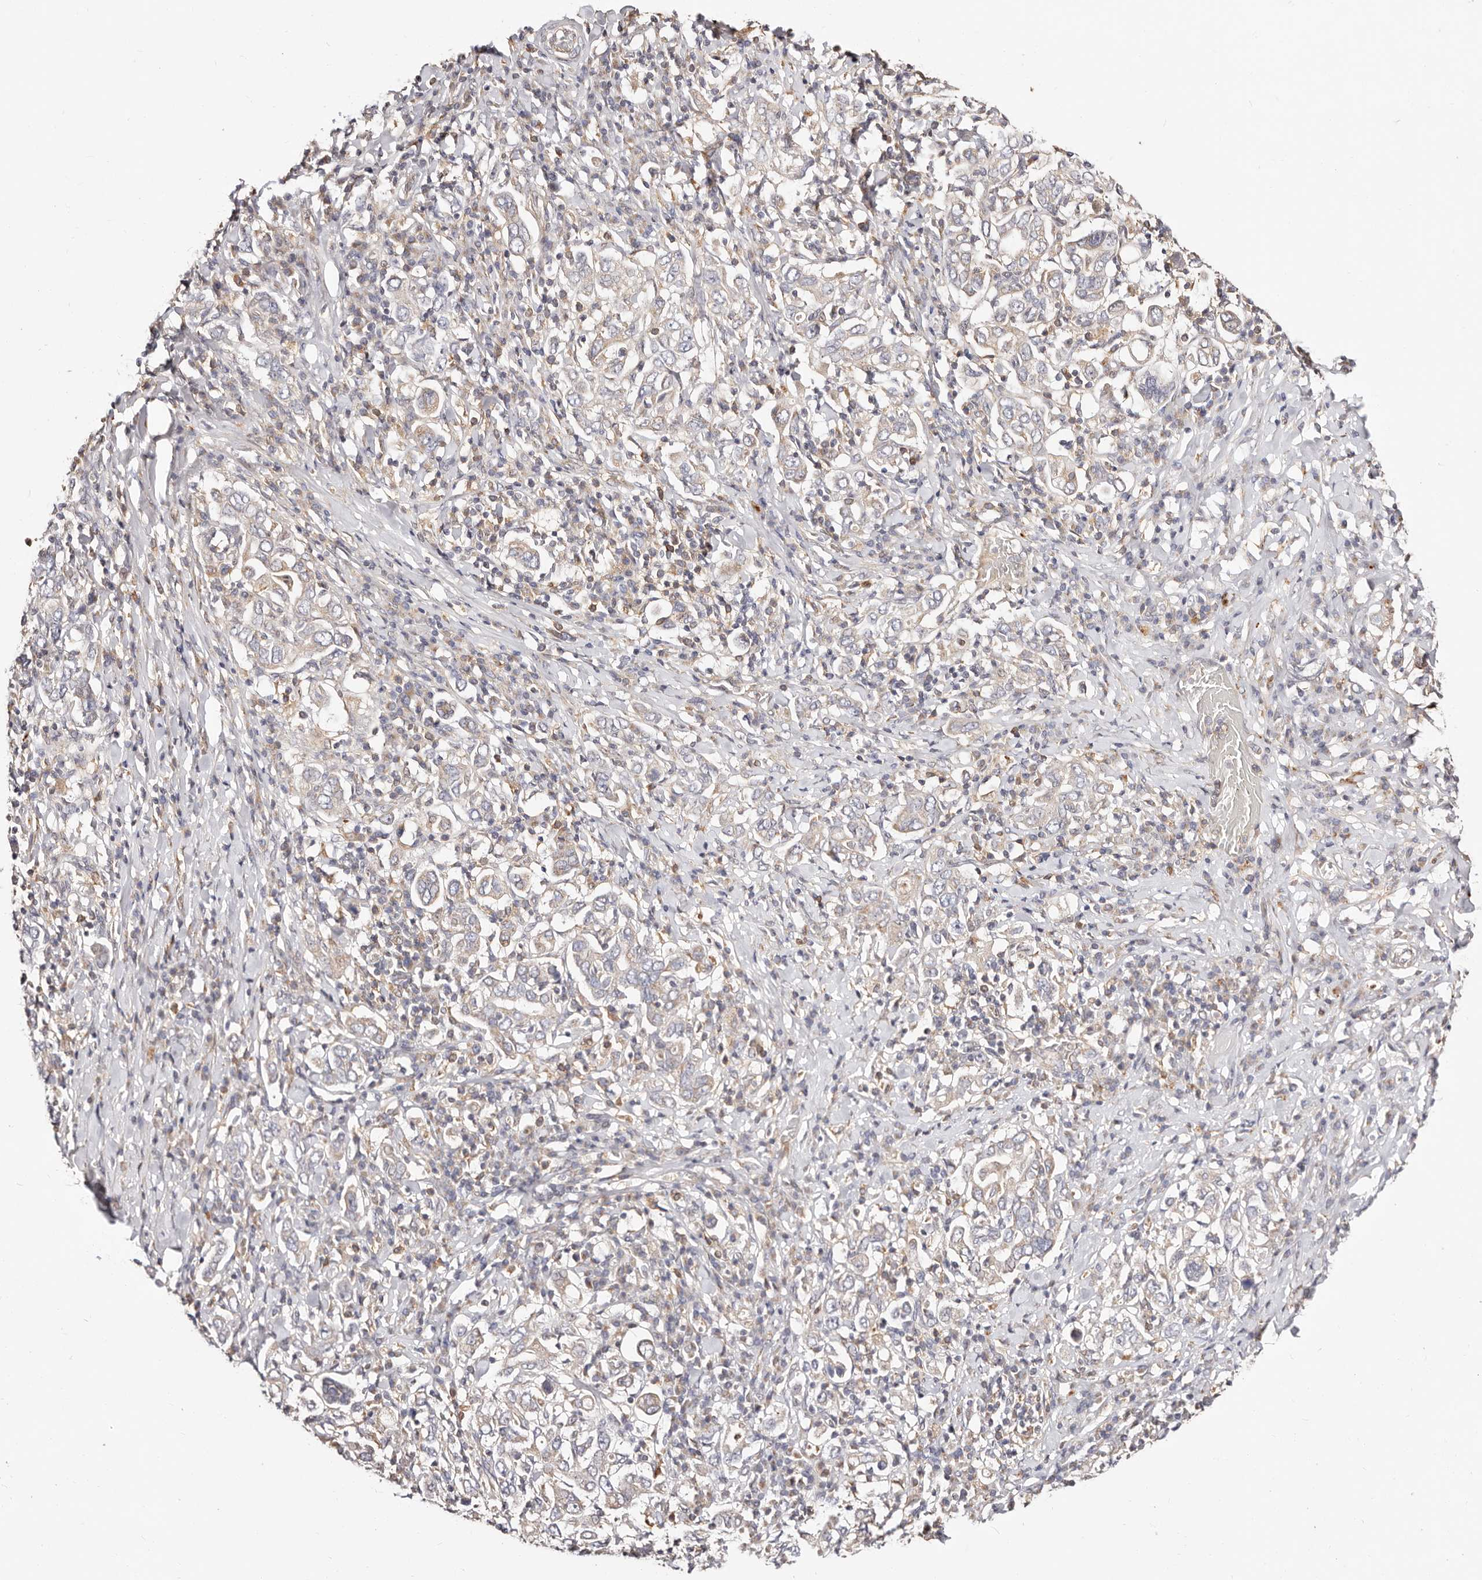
{"staining": {"intensity": "weak", "quantity": "25%-75%", "location": "cytoplasmic/membranous"}, "tissue": "stomach cancer", "cell_type": "Tumor cells", "image_type": "cancer", "snomed": [{"axis": "morphology", "description": "Adenocarcinoma, NOS"}, {"axis": "topography", "description": "Stomach, upper"}], "caption": "Weak cytoplasmic/membranous positivity is seen in about 25%-75% of tumor cells in stomach cancer (adenocarcinoma).", "gene": "MAPK1", "patient": {"sex": "male", "age": 62}}